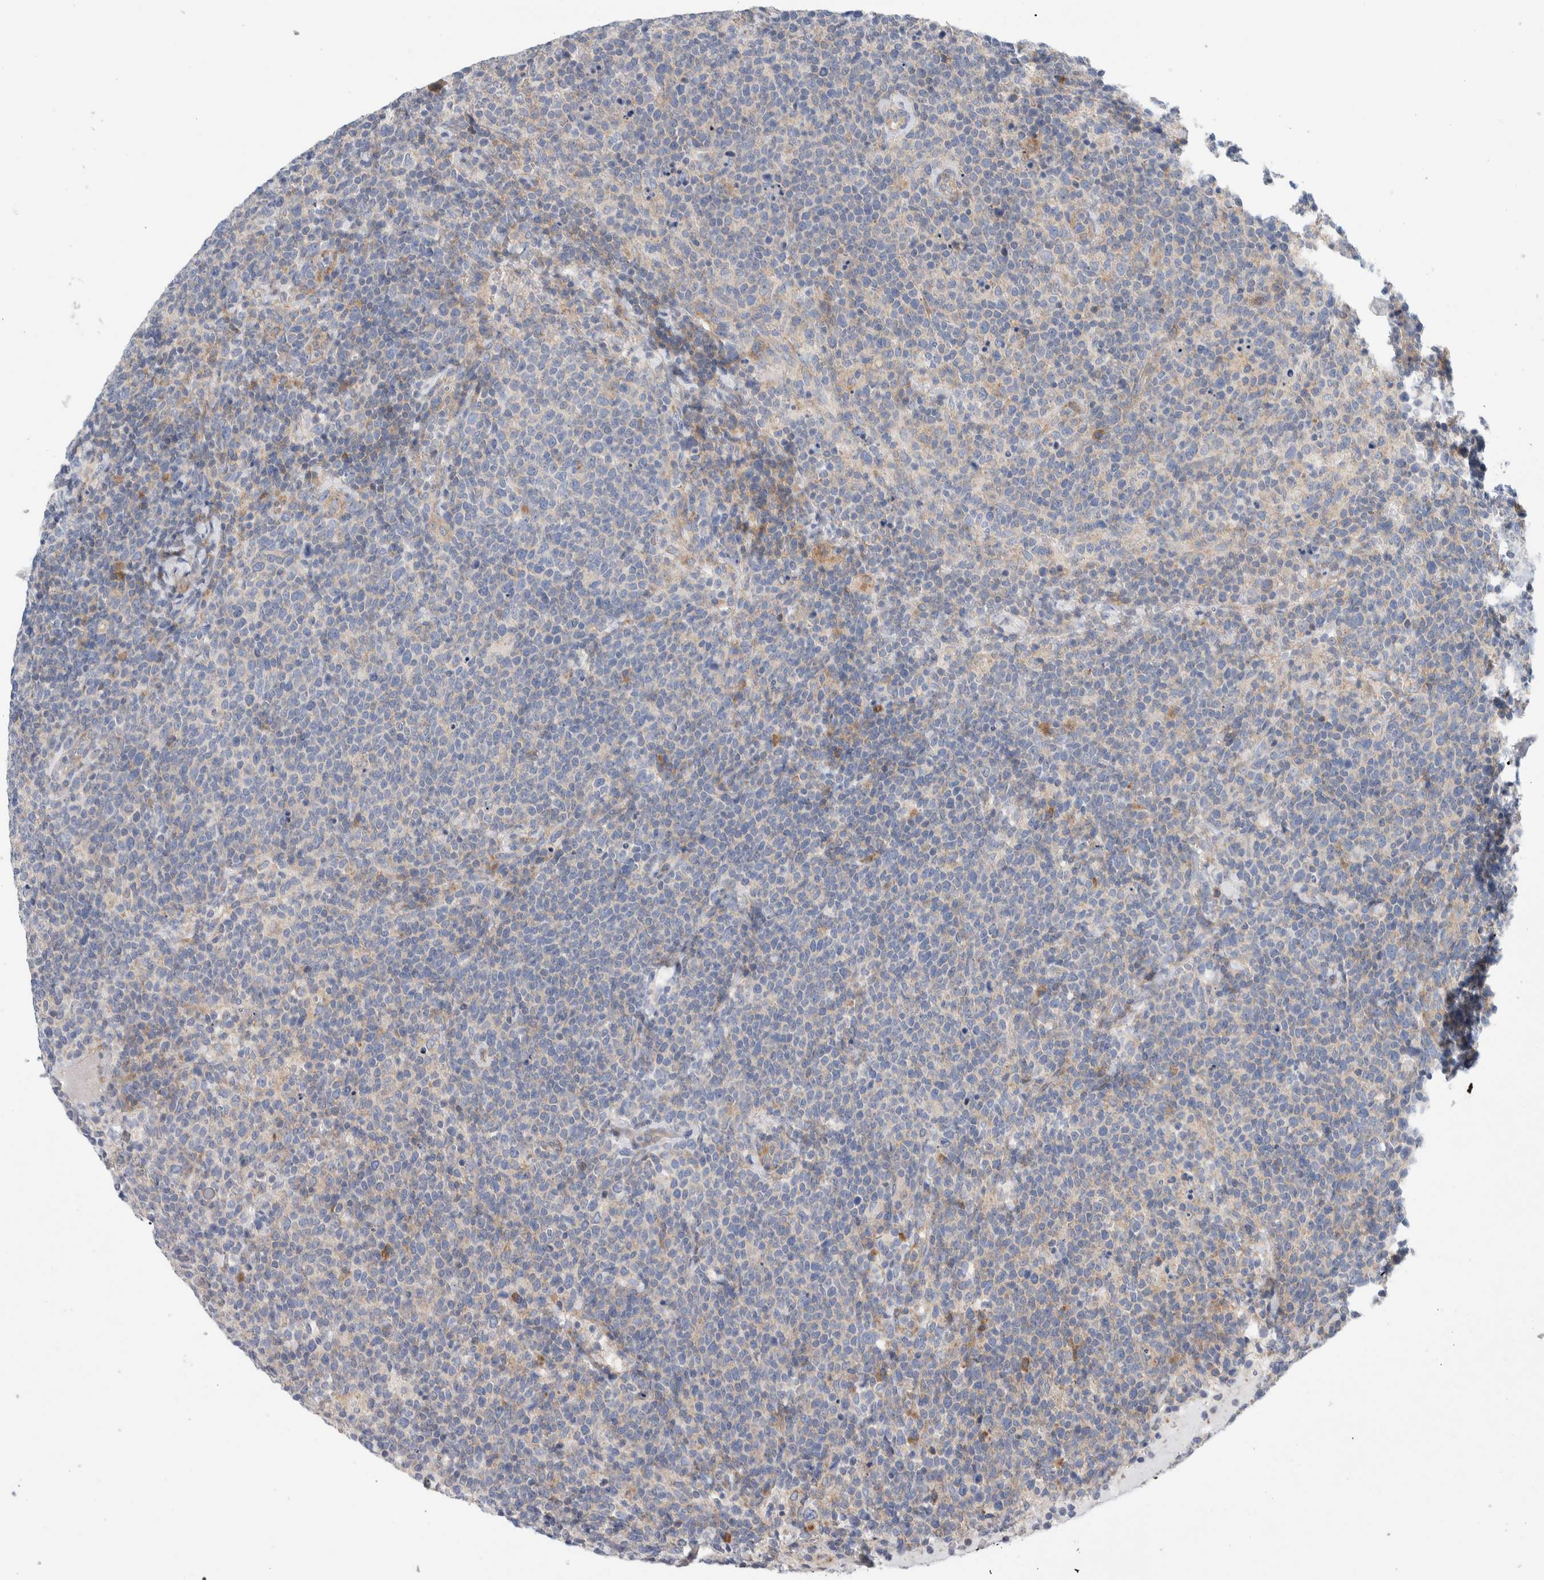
{"staining": {"intensity": "negative", "quantity": "none", "location": "none"}, "tissue": "lymphoma", "cell_type": "Tumor cells", "image_type": "cancer", "snomed": [{"axis": "morphology", "description": "Malignant lymphoma, non-Hodgkin's type, High grade"}, {"axis": "topography", "description": "Lymph node"}], "caption": "Tumor cells are negative for brown protein staining in lymphoma.", "gene": "RACK1", "patient": {"sex": "male", "age": 61}}